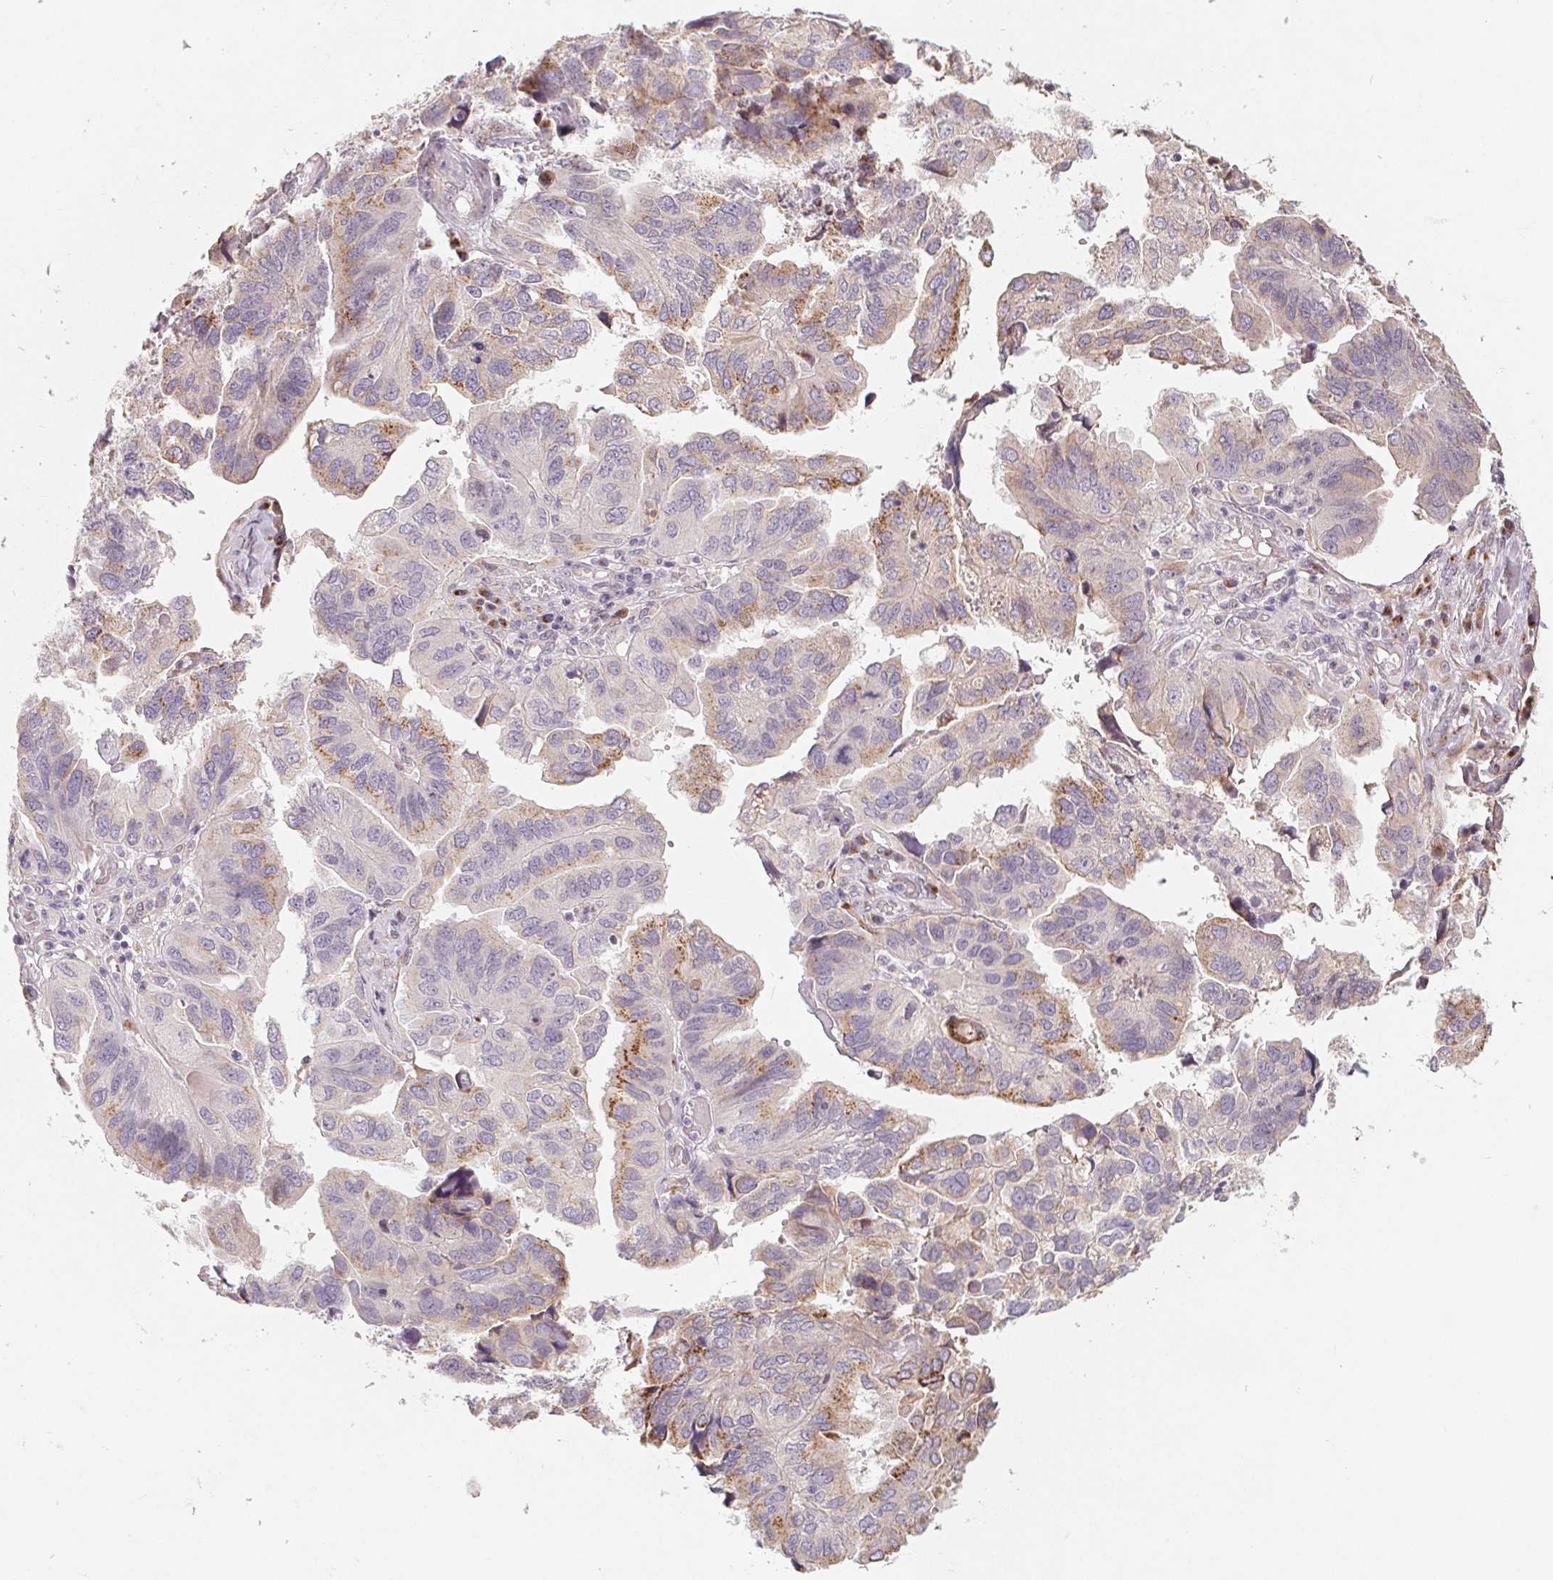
{"staining": {"intensity": "moderate", "quantity": "<25%", "location": "cytoplasmic/membranous"}, "tissue": "ovarian cancer", "cell_type": "Tumor cells", "image_type": "cancer", "snomed": [{"axis": "morphology", "description": "Cystadenocarcinoma, serous, NOS"}, {"axis": "topography", "description": "Ovary"}], "caption": "Moderate cytoplasmic/membranous protein positivity is identified in approximately <25% of tumor cells in serous cystadenocarcinoma (ovarian).", "gene": "TMSB15B", "patient": {"sex": "female", "age": 79}}